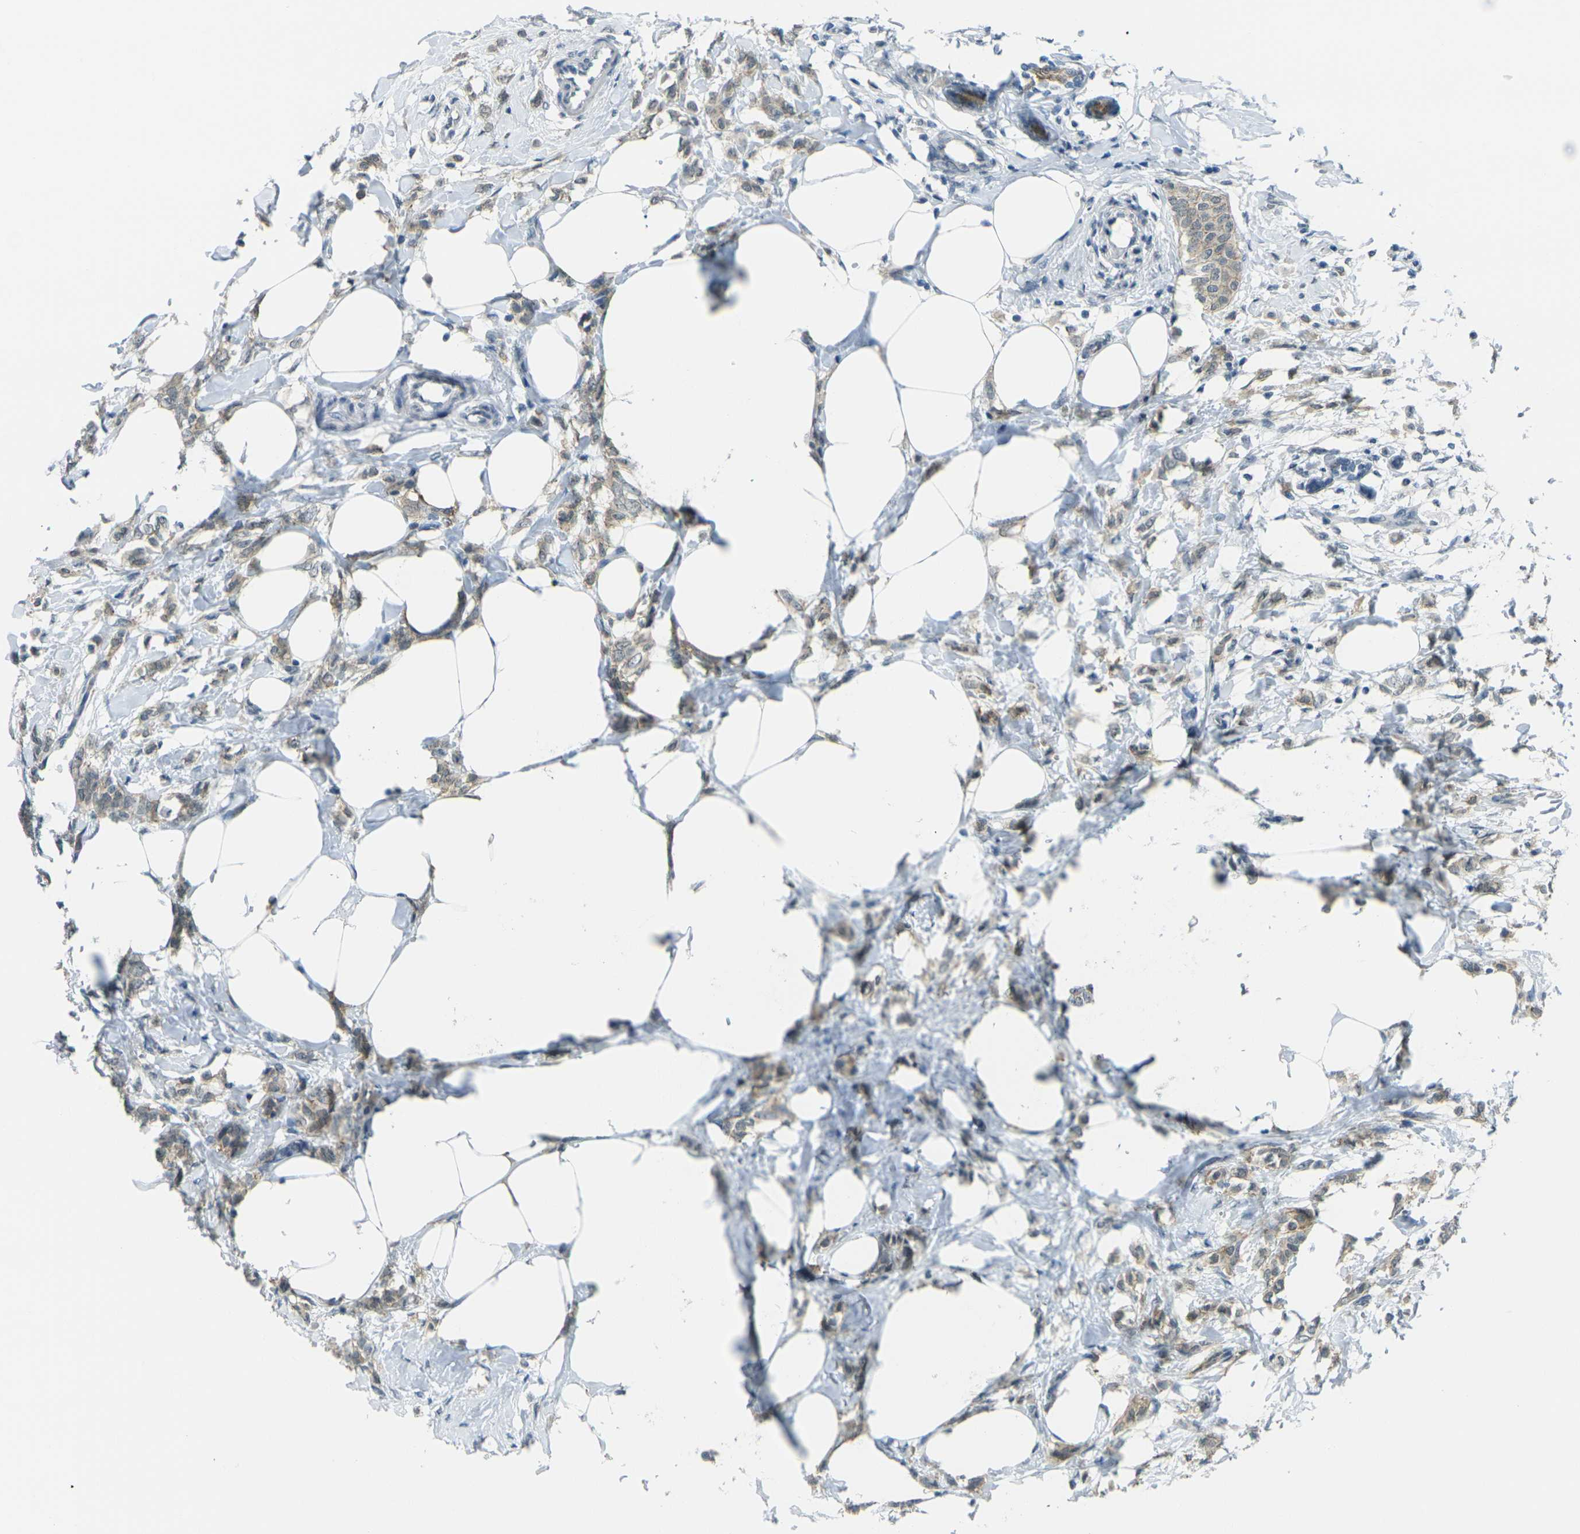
{"staining": {"intensity": "weak", "quantity": ">75%", "location": "cytoplasmic/membranous"}, "tissue": "breast cancer", "cell_type": "Tumor cells", "image_type": "cancer", "snomed": [{"axis": "morphology", "description": "Lobular carcinoma, in situ"}, {"axis": "morphology", "description": "Lobular carcinoma"}, {"axis": "topography", "description": "Breast"}], "caption": "Immunohistochemistry image of breast cancer stained for a protein (brown), which shows low levels of weak cytoplasmic/membranous expression in approximately >75% of tumor cells.", "gene": "SPTBN2", "patient": {"sex": "female", "age": 41}}